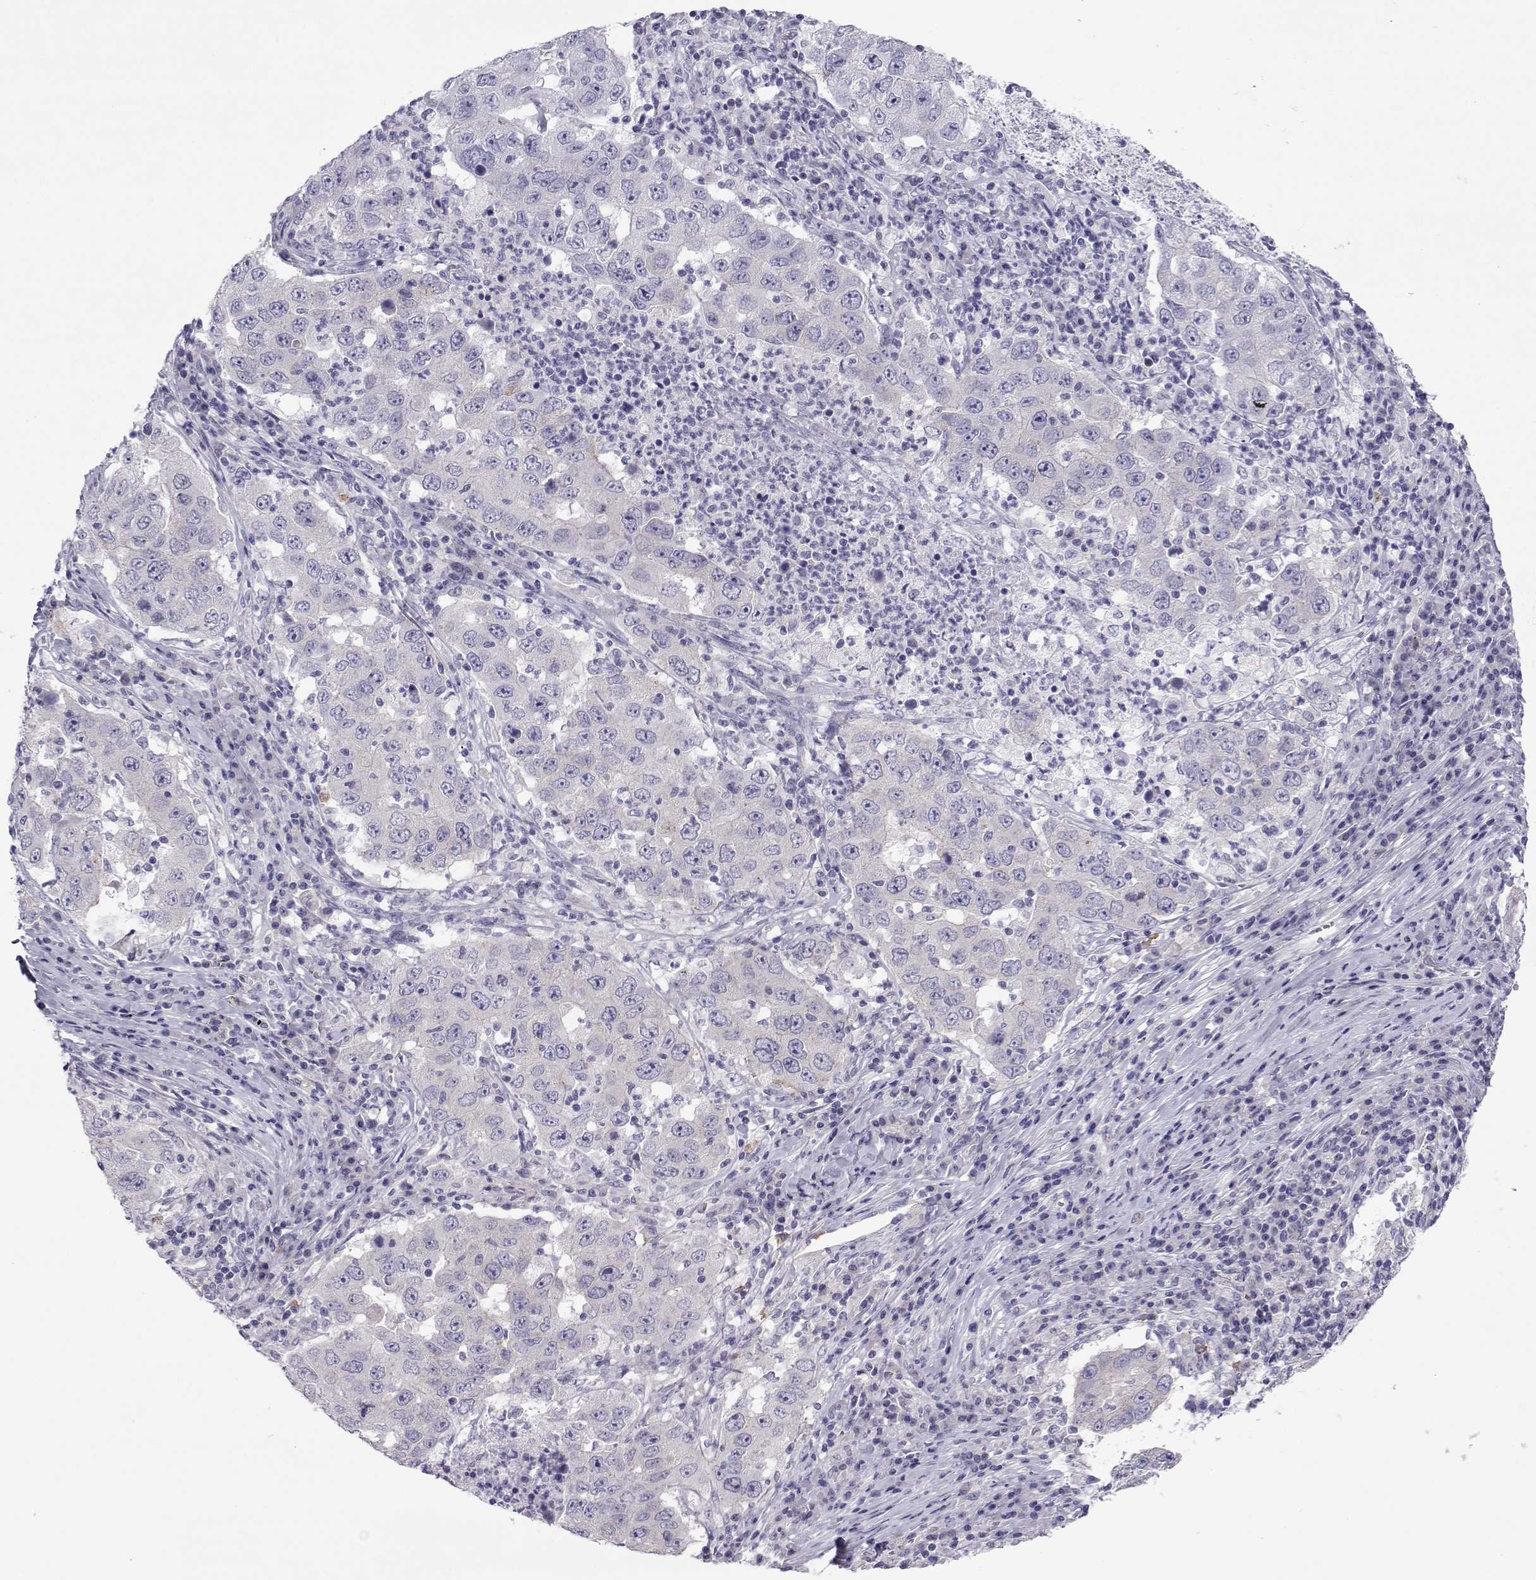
{"staining": {"intensity": "negative", "quantity": "none", "location": "none"}, "tissue": "lung cancer", "cell_type": "Tumor cells", "image_type": "cancer", "snomed": [{"axis": "morphology", "description": "Adenocarcinoma, NOS"}, {"axis": "topography", "description": "Lung"}], "caption": "There is no significant expression in tumor cells of lung adenocarcinoma.", "gene": "COL22A1", "patient": {"sex": "male", "age": 73}}